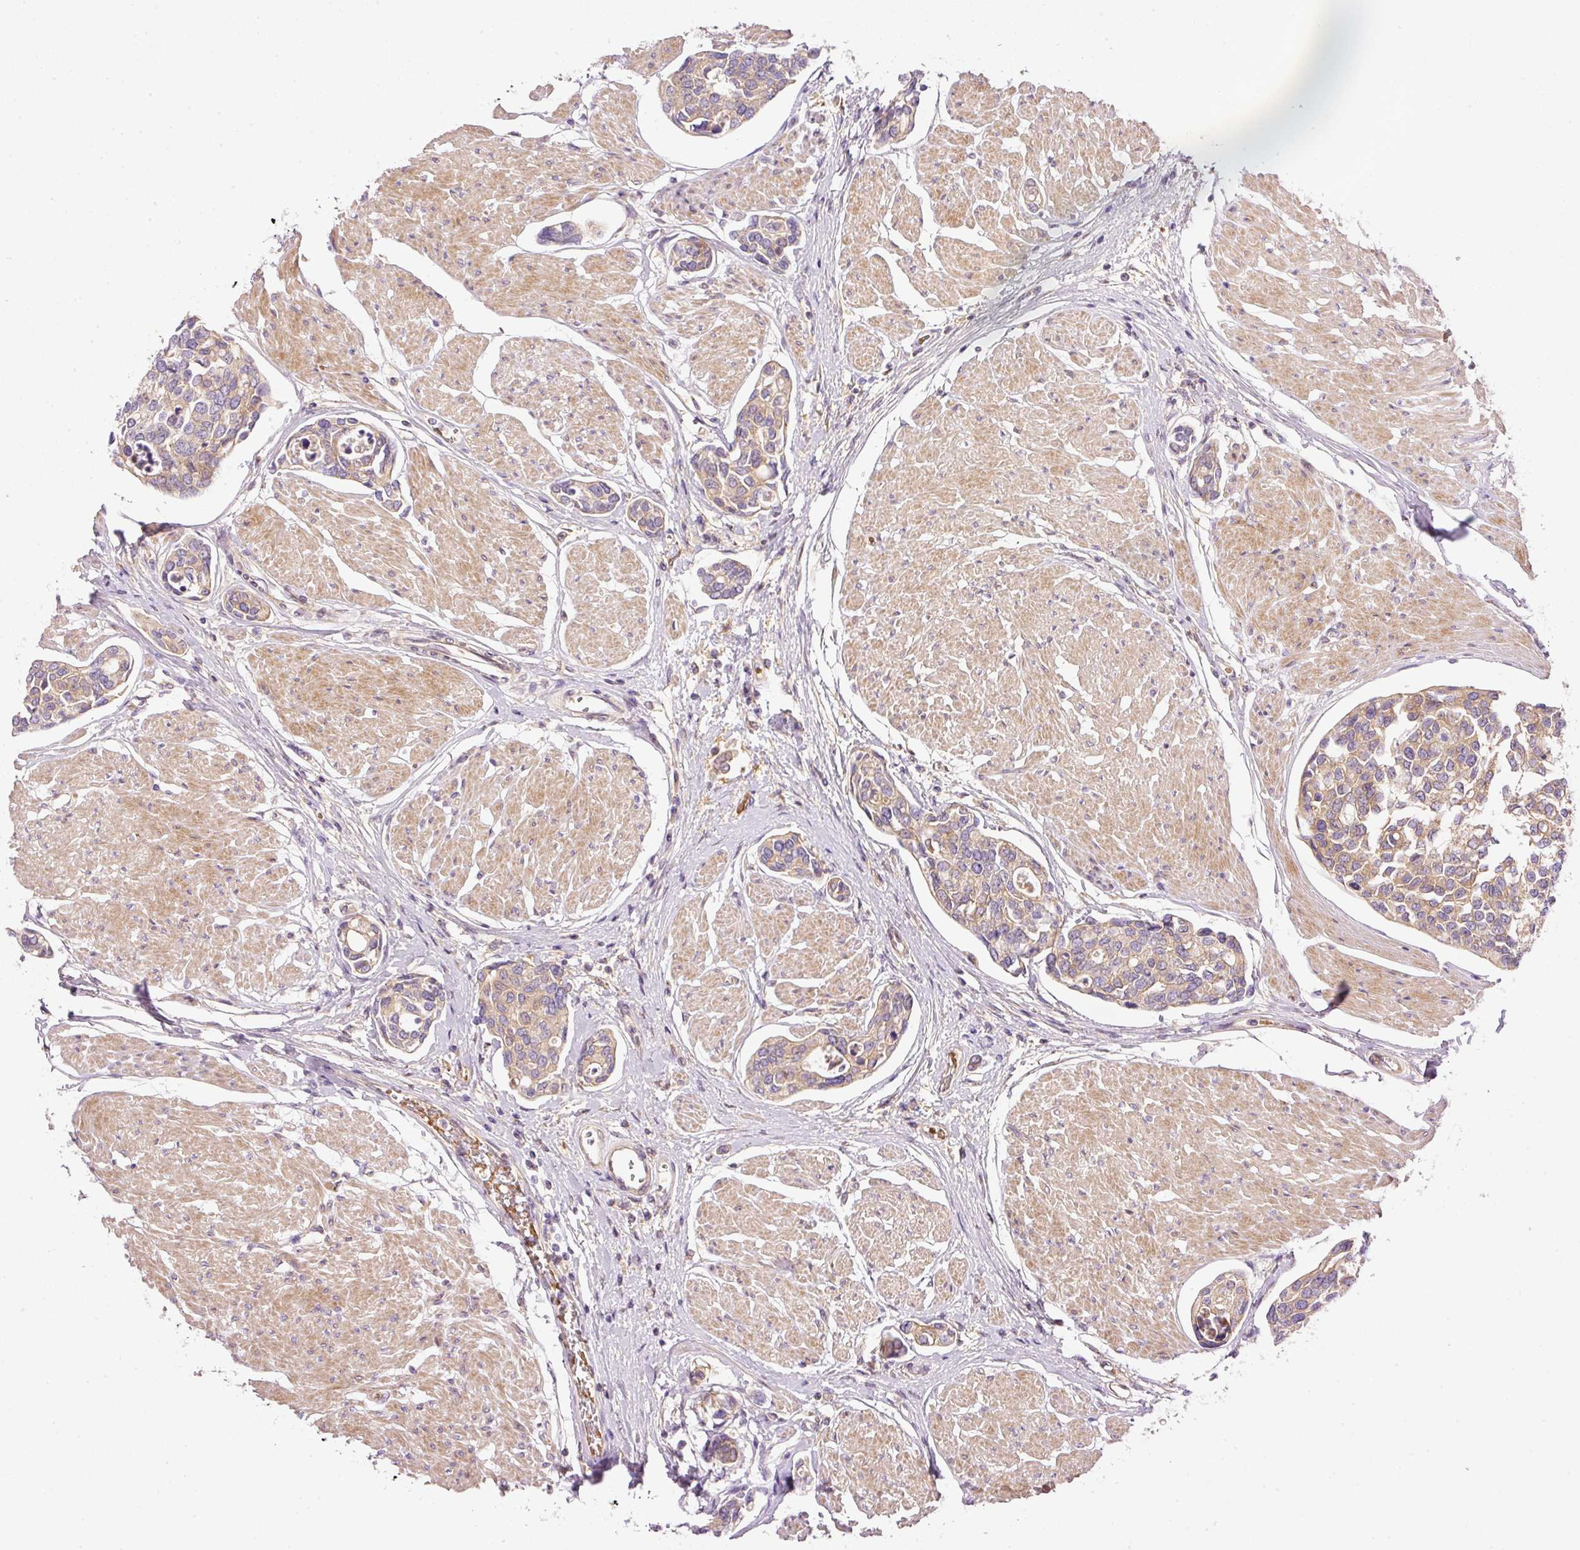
{"staining": {"intensity": "weak", "quantity": ">75%", "location": "cytoplasmic/membranous"}, "tissue": "urothelial cancer", "cell_type": "Tumor cells", "image_type": "cancer", "snomed": [{"axis": "morphology", "description": "Urothelial carcinoma, High grade"}, {"axis": "topography", "description": "Urinary bladder"}], "caption": "Tumor cells exhibit weak cytoplasmic/membranous expression in about >75% of cells in urothelial carcinoma (high-grade).", "gene": "TBC1D2B", "patient": {"sex": "male", "age": 78}}